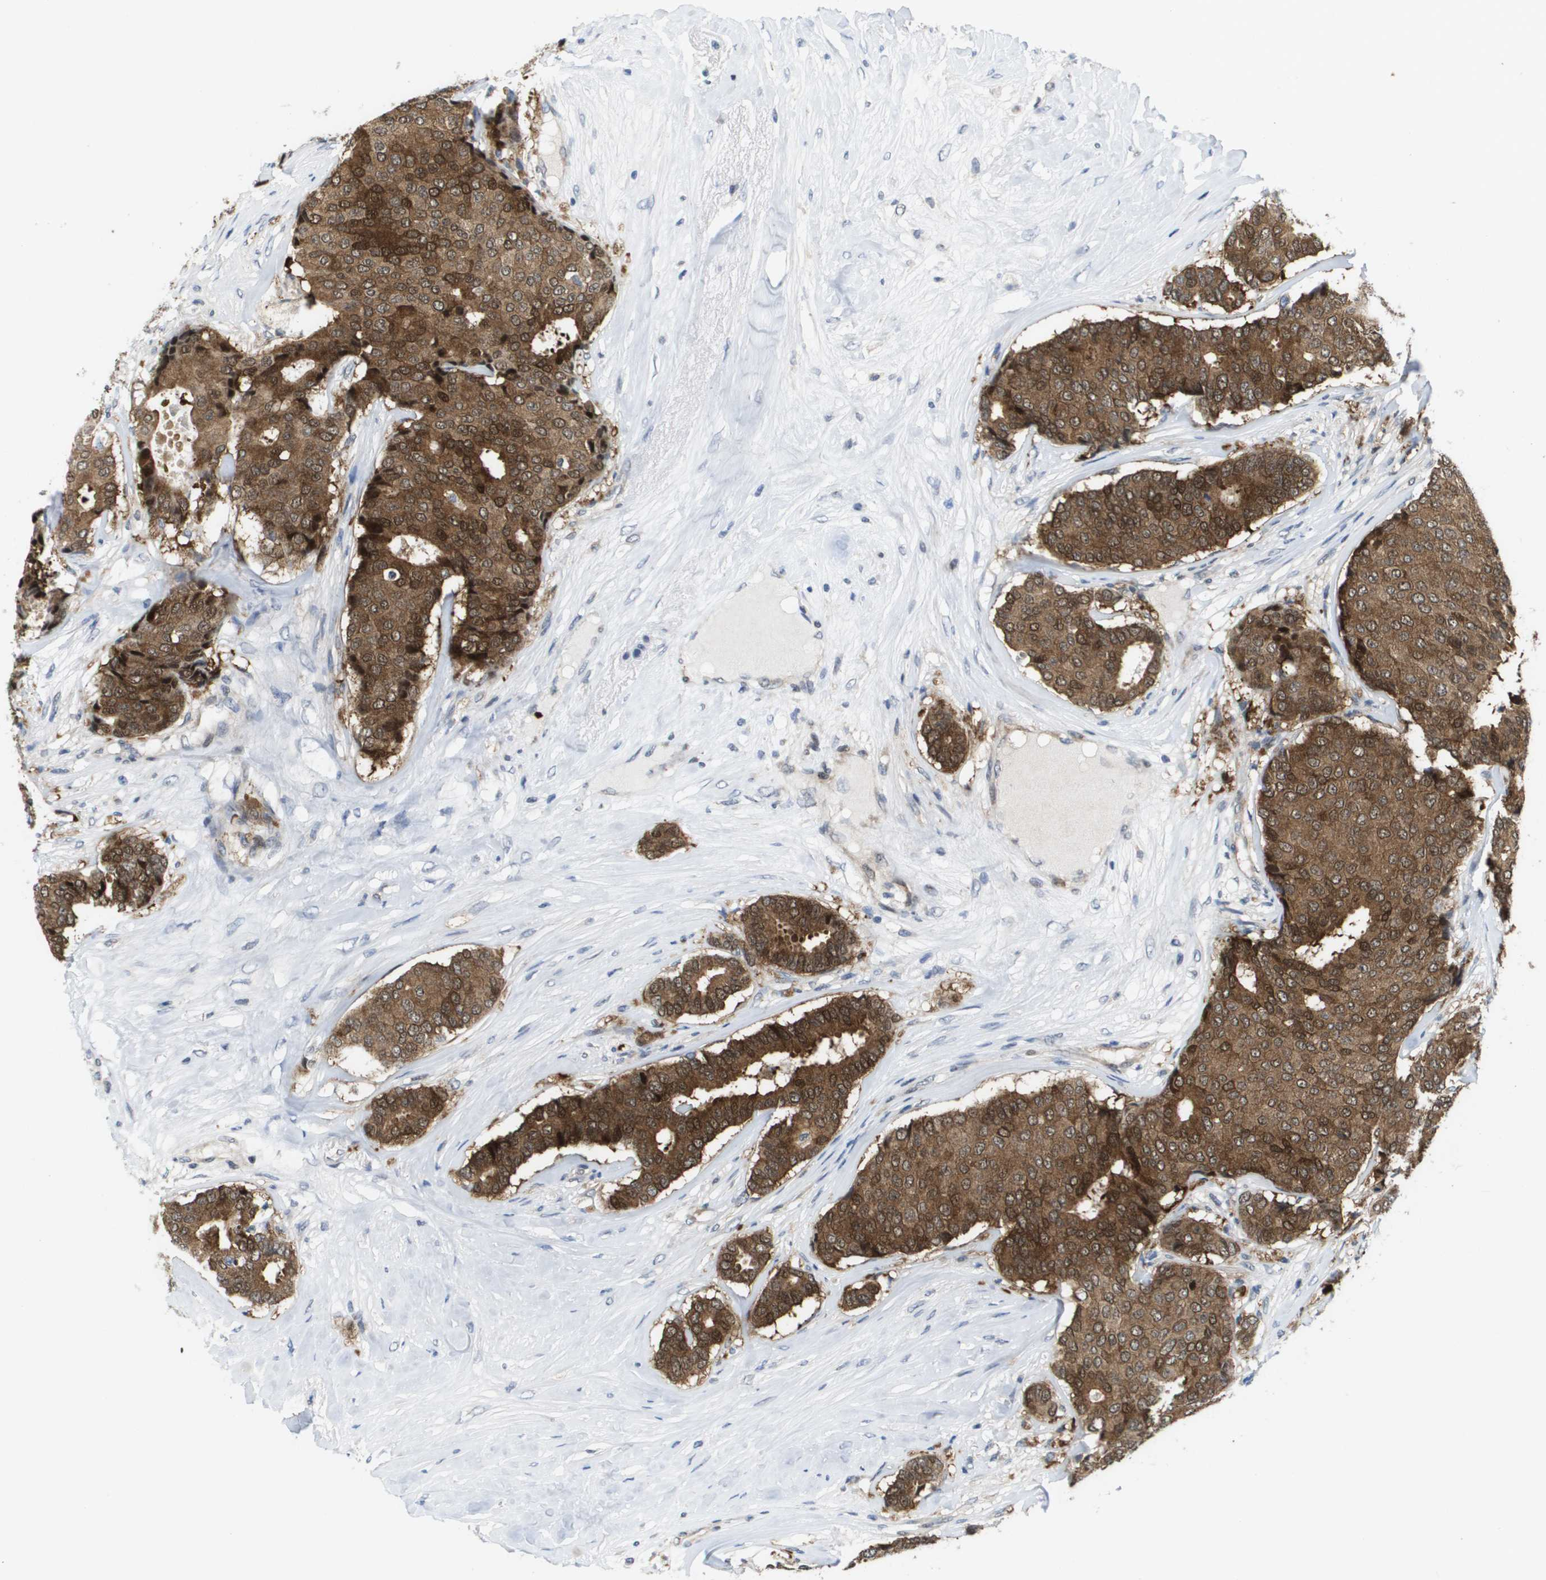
{"staining": {"intensity": "strong", "quantity": ">75%", "location": "cytoplasmic/membranous"}, "tissue": "breast cancer", "cell_type": "Tumor cells", "image_type": "cancer", "snomed": [{"axis": "morphology", "description": "Duct carcinoma"}, {"axis": "topography", "description": "Breast"}], "caption": "This is a micrograph of immunohistochemistry (IHC) staining of infiltrating ductal carcinoma (breast), which shows strong staining in the cytoplasmic/membranous of tumor cells.", "gene": "FKBP4", "patient": {"sex": "female", "age": 75}}